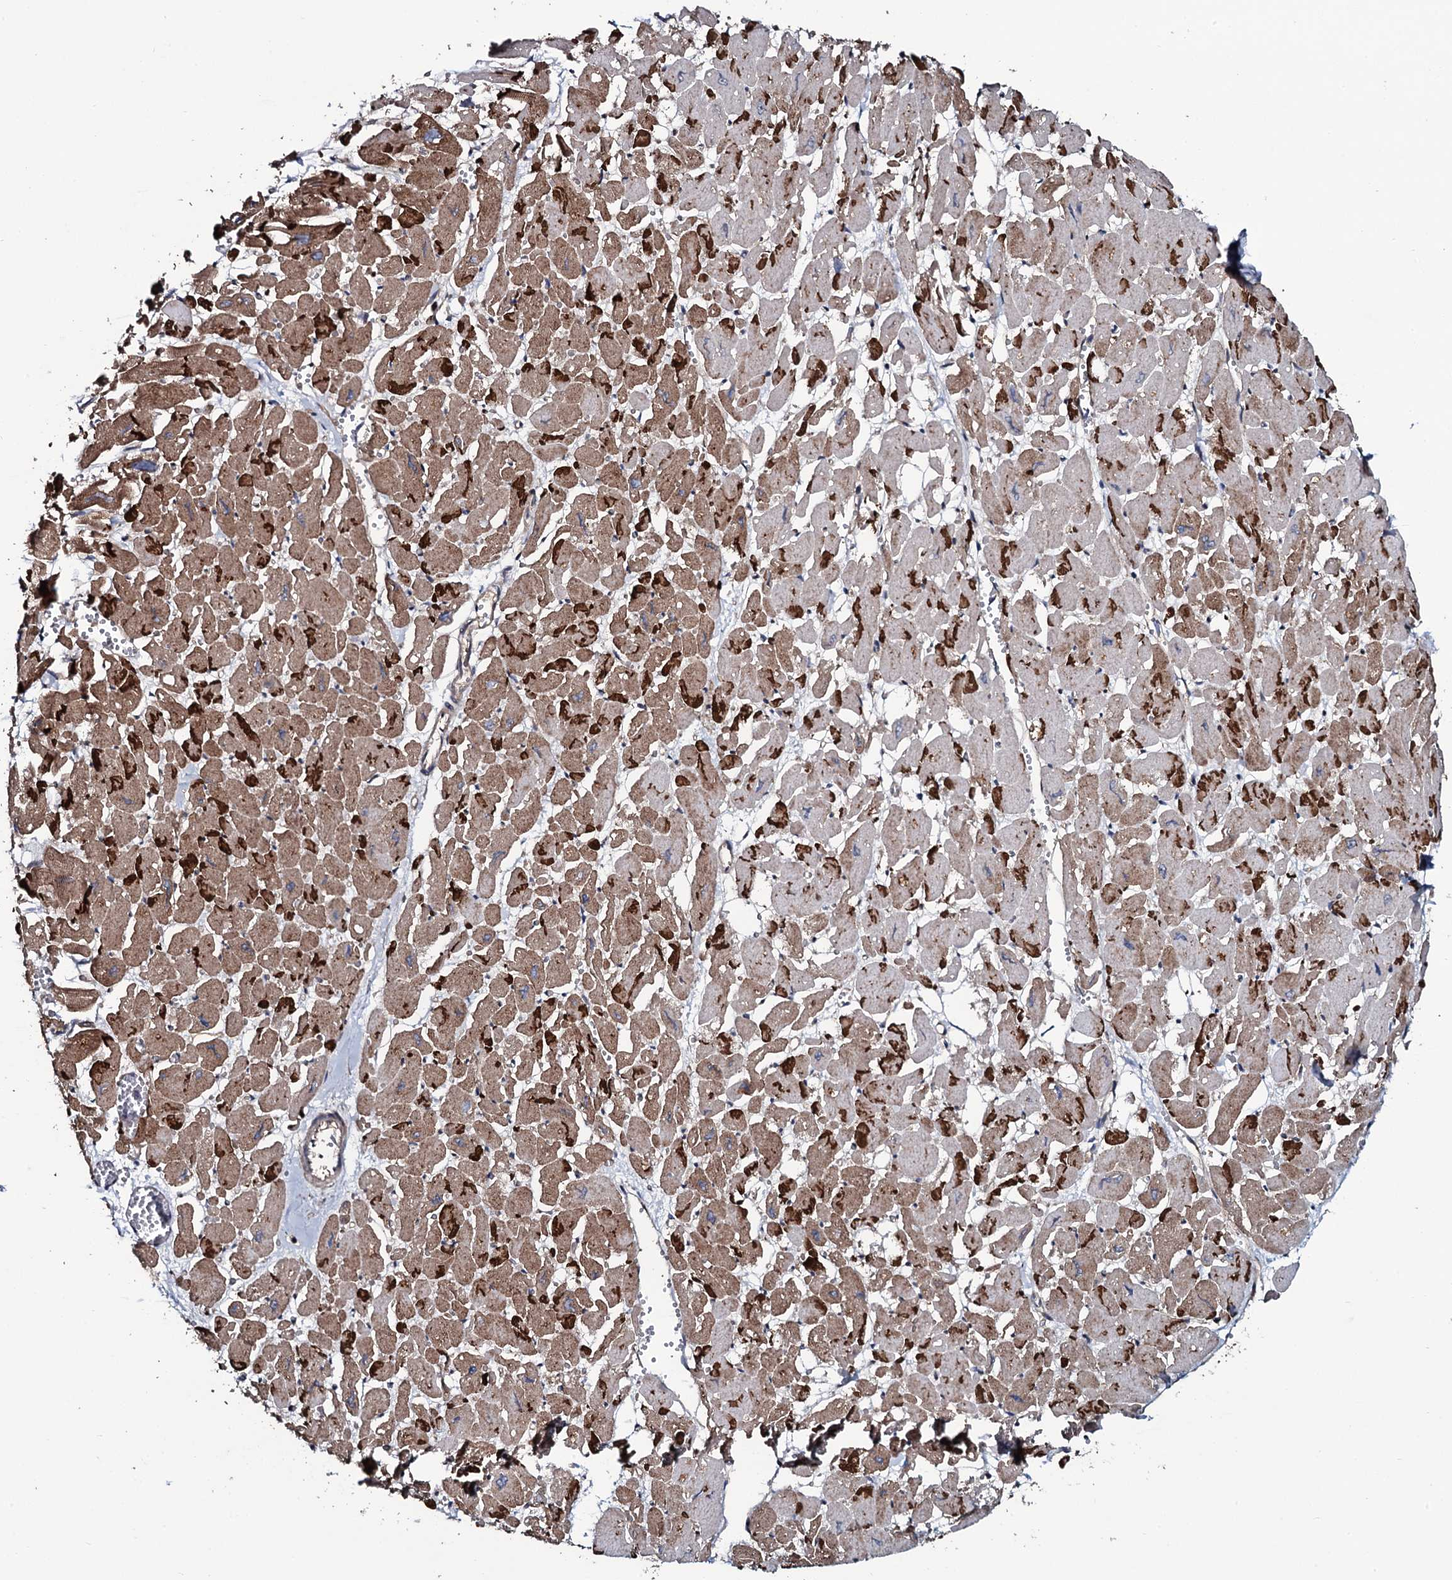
{"staining": {"intensity": "strong", "quantity": "25%-75%", "location": "cytoplasmic/membranous"}, "tissue": "heart muscle", "cell_type": "Cardiomyocytes", "image_type": "normal", "snomed": [{"axis": "morphology", "description": "Normal tissue, NOS"}, {"axis": "topography", "description": "Heart"}], "caption": "Immunohistochemistry (IHC) histopathology image of unremarkable heart muscle: human heart muscle stained using IHC demonstrates high levels of strong protein expression localized specifically in the cytoplasmic/membranous of cardiomyocytes, appearing as a cytoplasmic/membranous brown color.", "gene": "USPL1", "patient": {"sex": "male", "age": 54}}